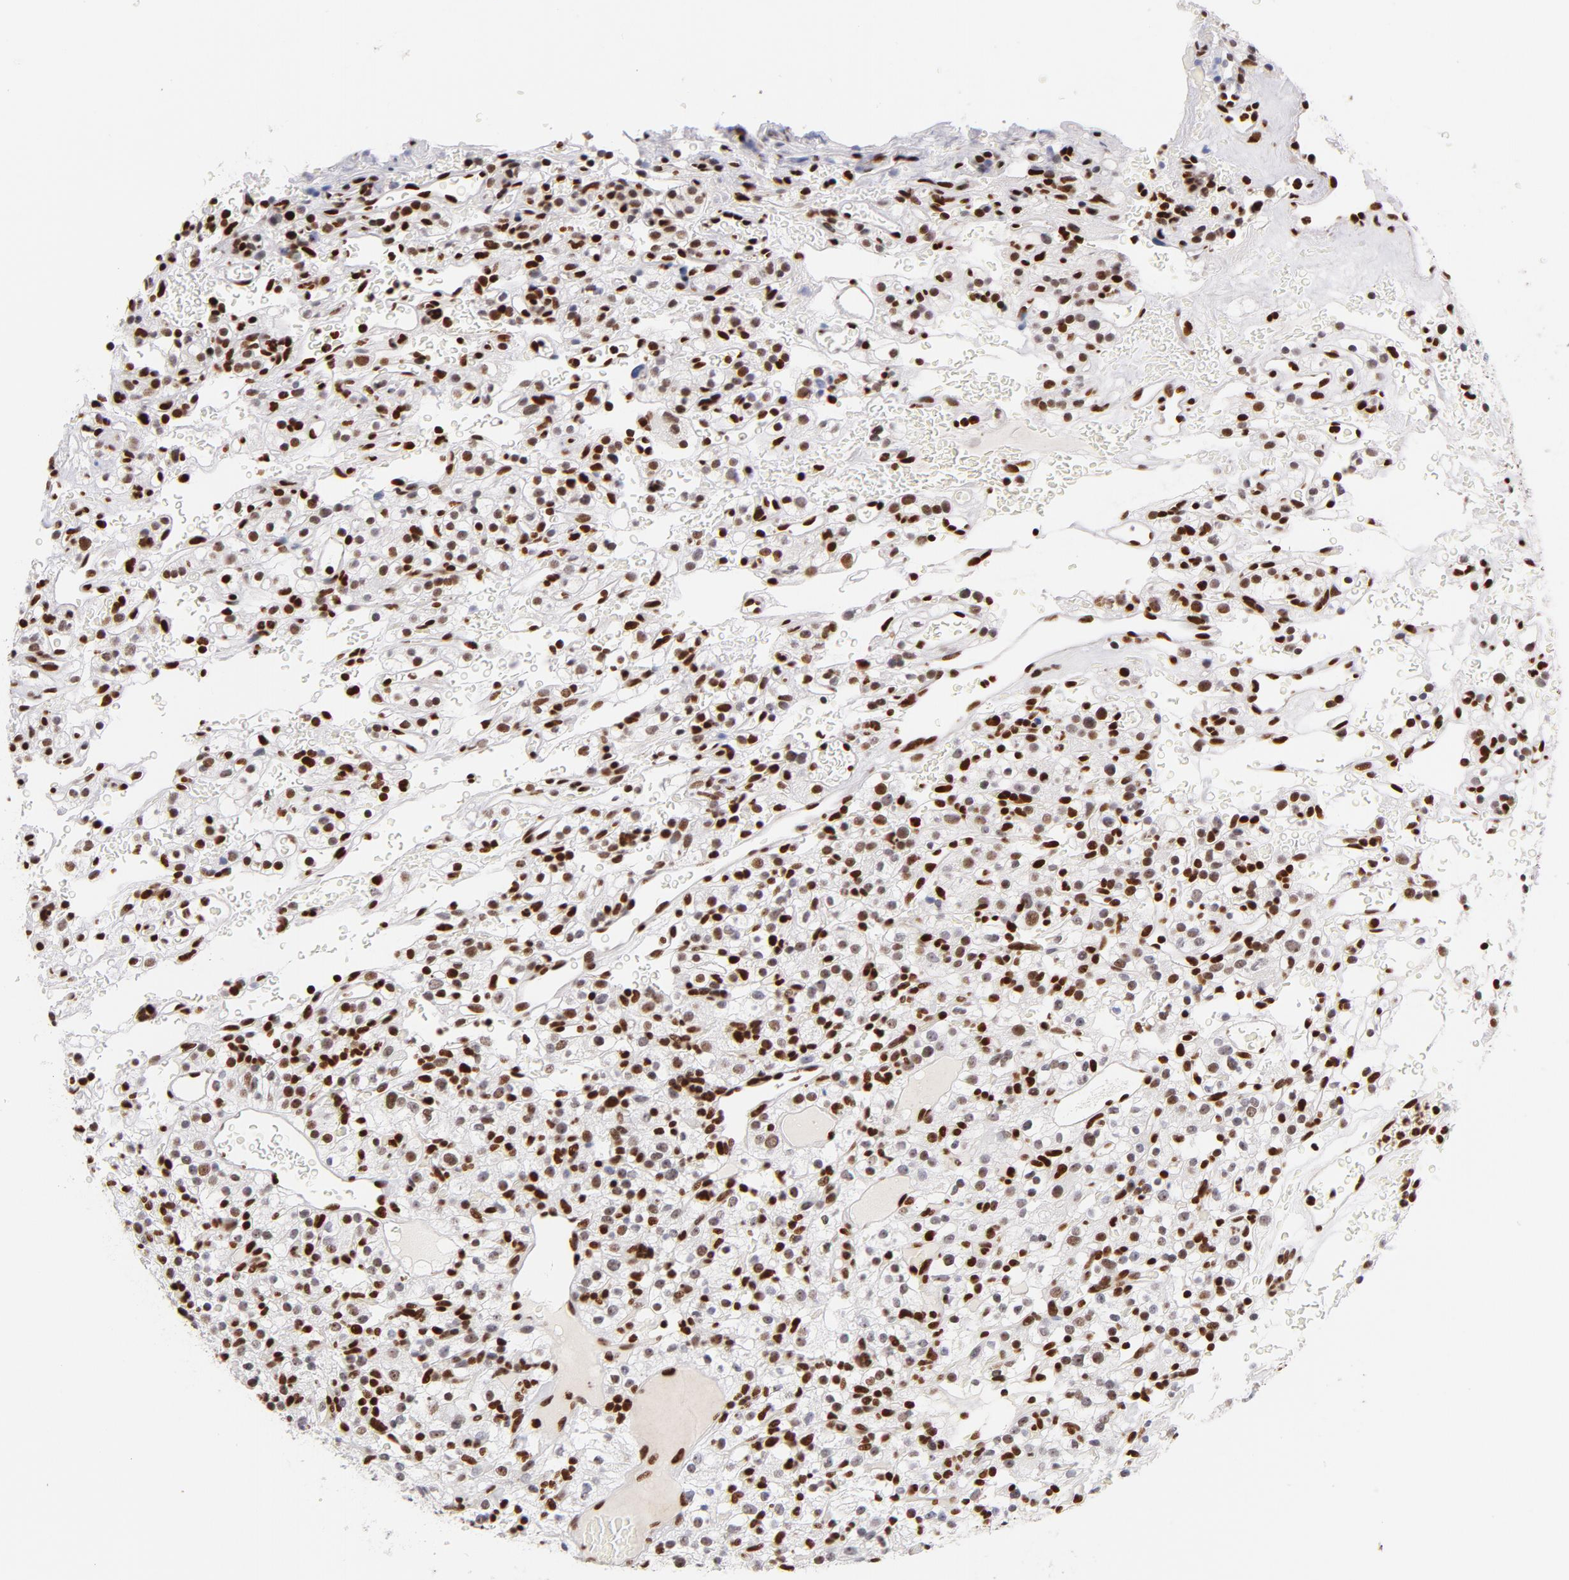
{"staining": {"intensity": "strong", "quantity": ">75%", "location": "nuclear"}, "tissue": "renal cancer", "cell_type": "Tumor cells", "image_type": "cancer", "snomed": [{"axis": "morphology", "description": "Normal tissue, NOS"}, {"axis": "morphology", "description": "Adenocarcinoma, NOS"}, {"axis": "topography", "description": "Kidney"}], "caption": "Renal cancer (adenocarcinoma) stained with a protein marker displays strong staining in tumor cells.", "gene": "TOP2B", "patient": {"sex": "female", "age": 72}}